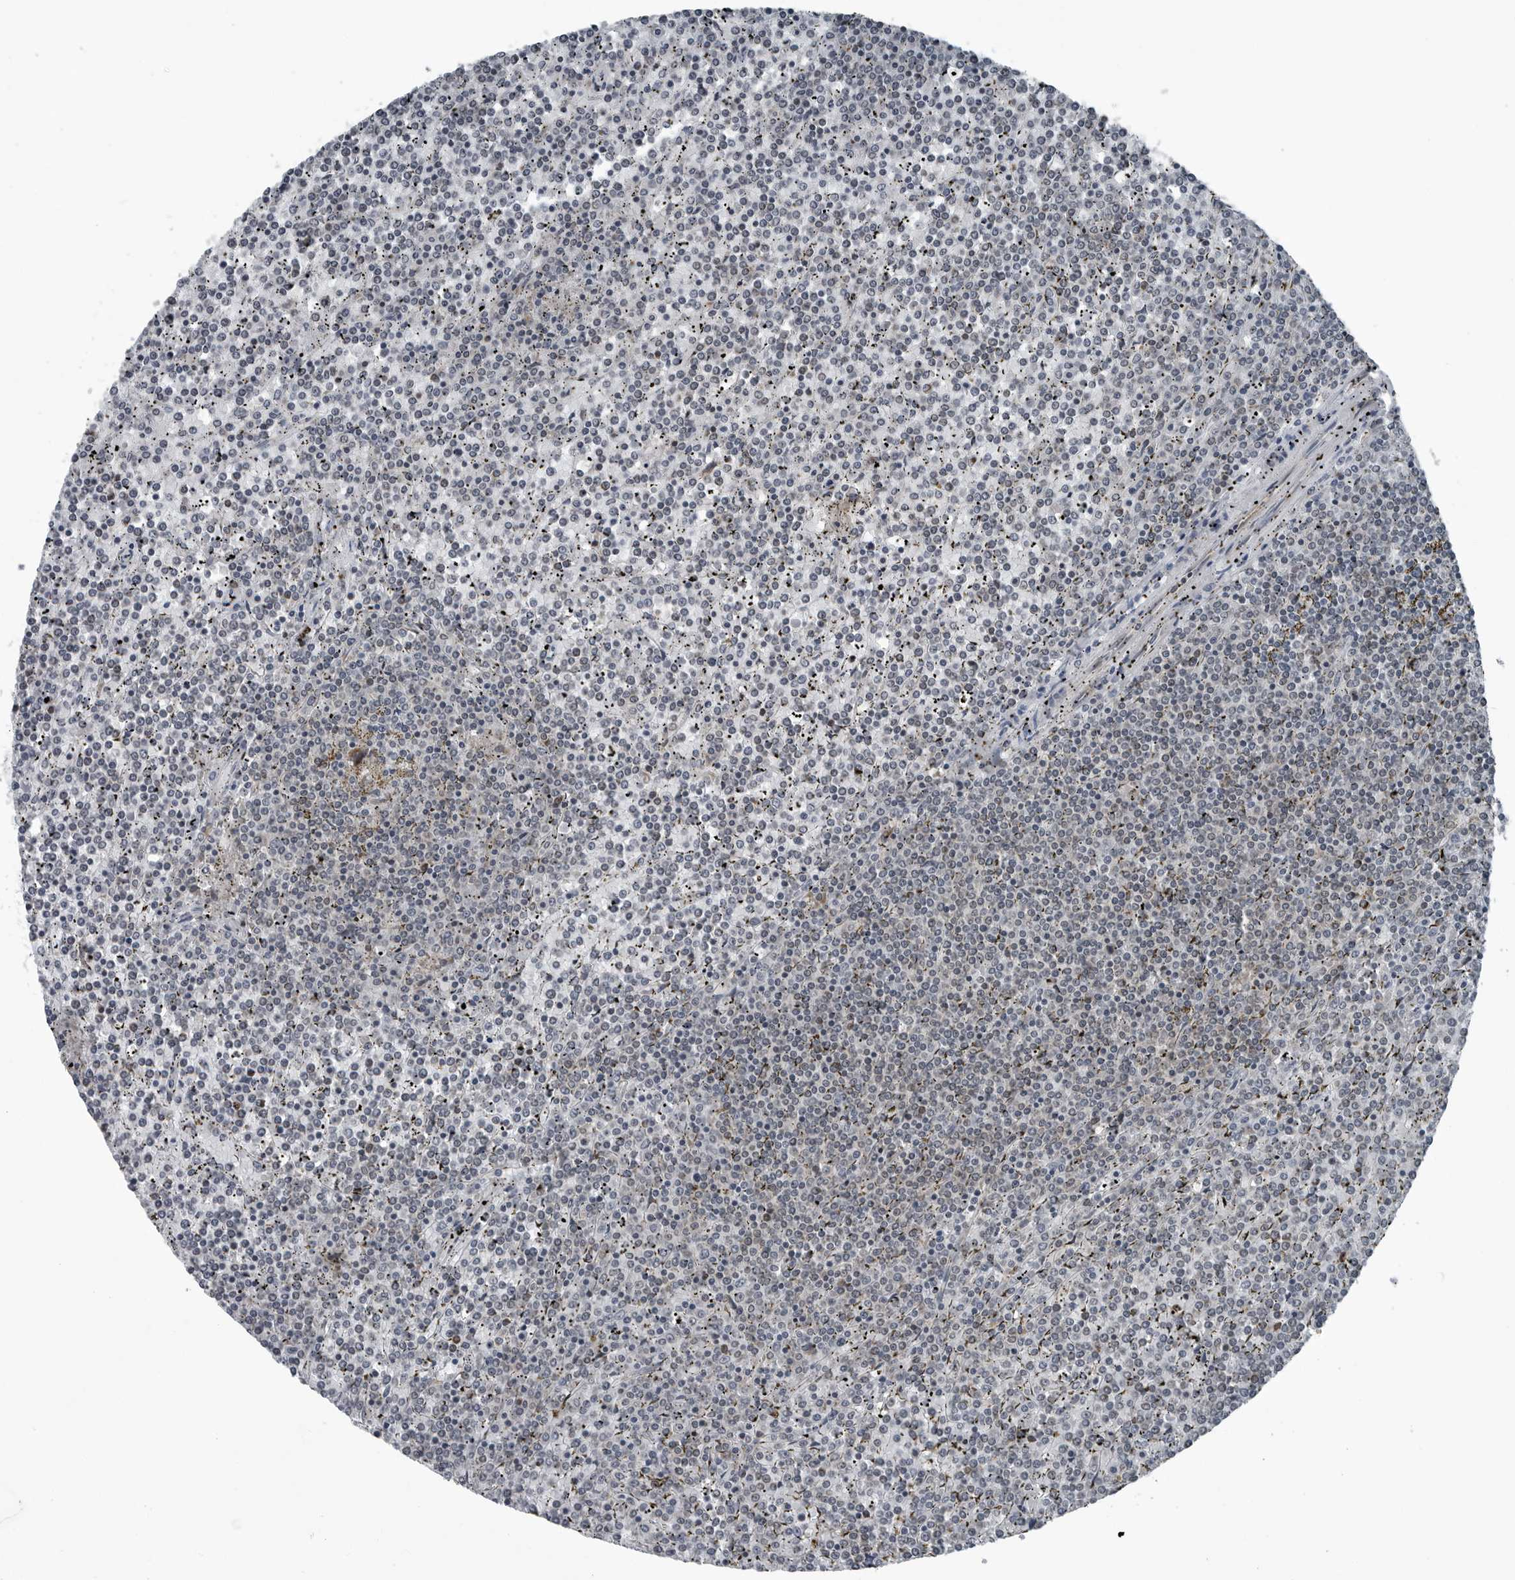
{"staining": {"intensity": "negative", "quantity": "none", "location": "none"}, "tissue": "lymphoma", "cell_type": "Tumor cells", "image_type": "cancer", "snomed": [{"axis": "morphology", "description": "Malignant lymphoma, non-Hodgkin's type, Low grade"}, {"axis": "topography", "description": "Spleen"}], "caption": "Photomicrograph shows no protein positivity in tumor cells of low-grade malignant lymphoma, non-Hodgkin's type tissue.", "gene": "DNAAF11", "patient": {"sex": "female", "age": 19}}